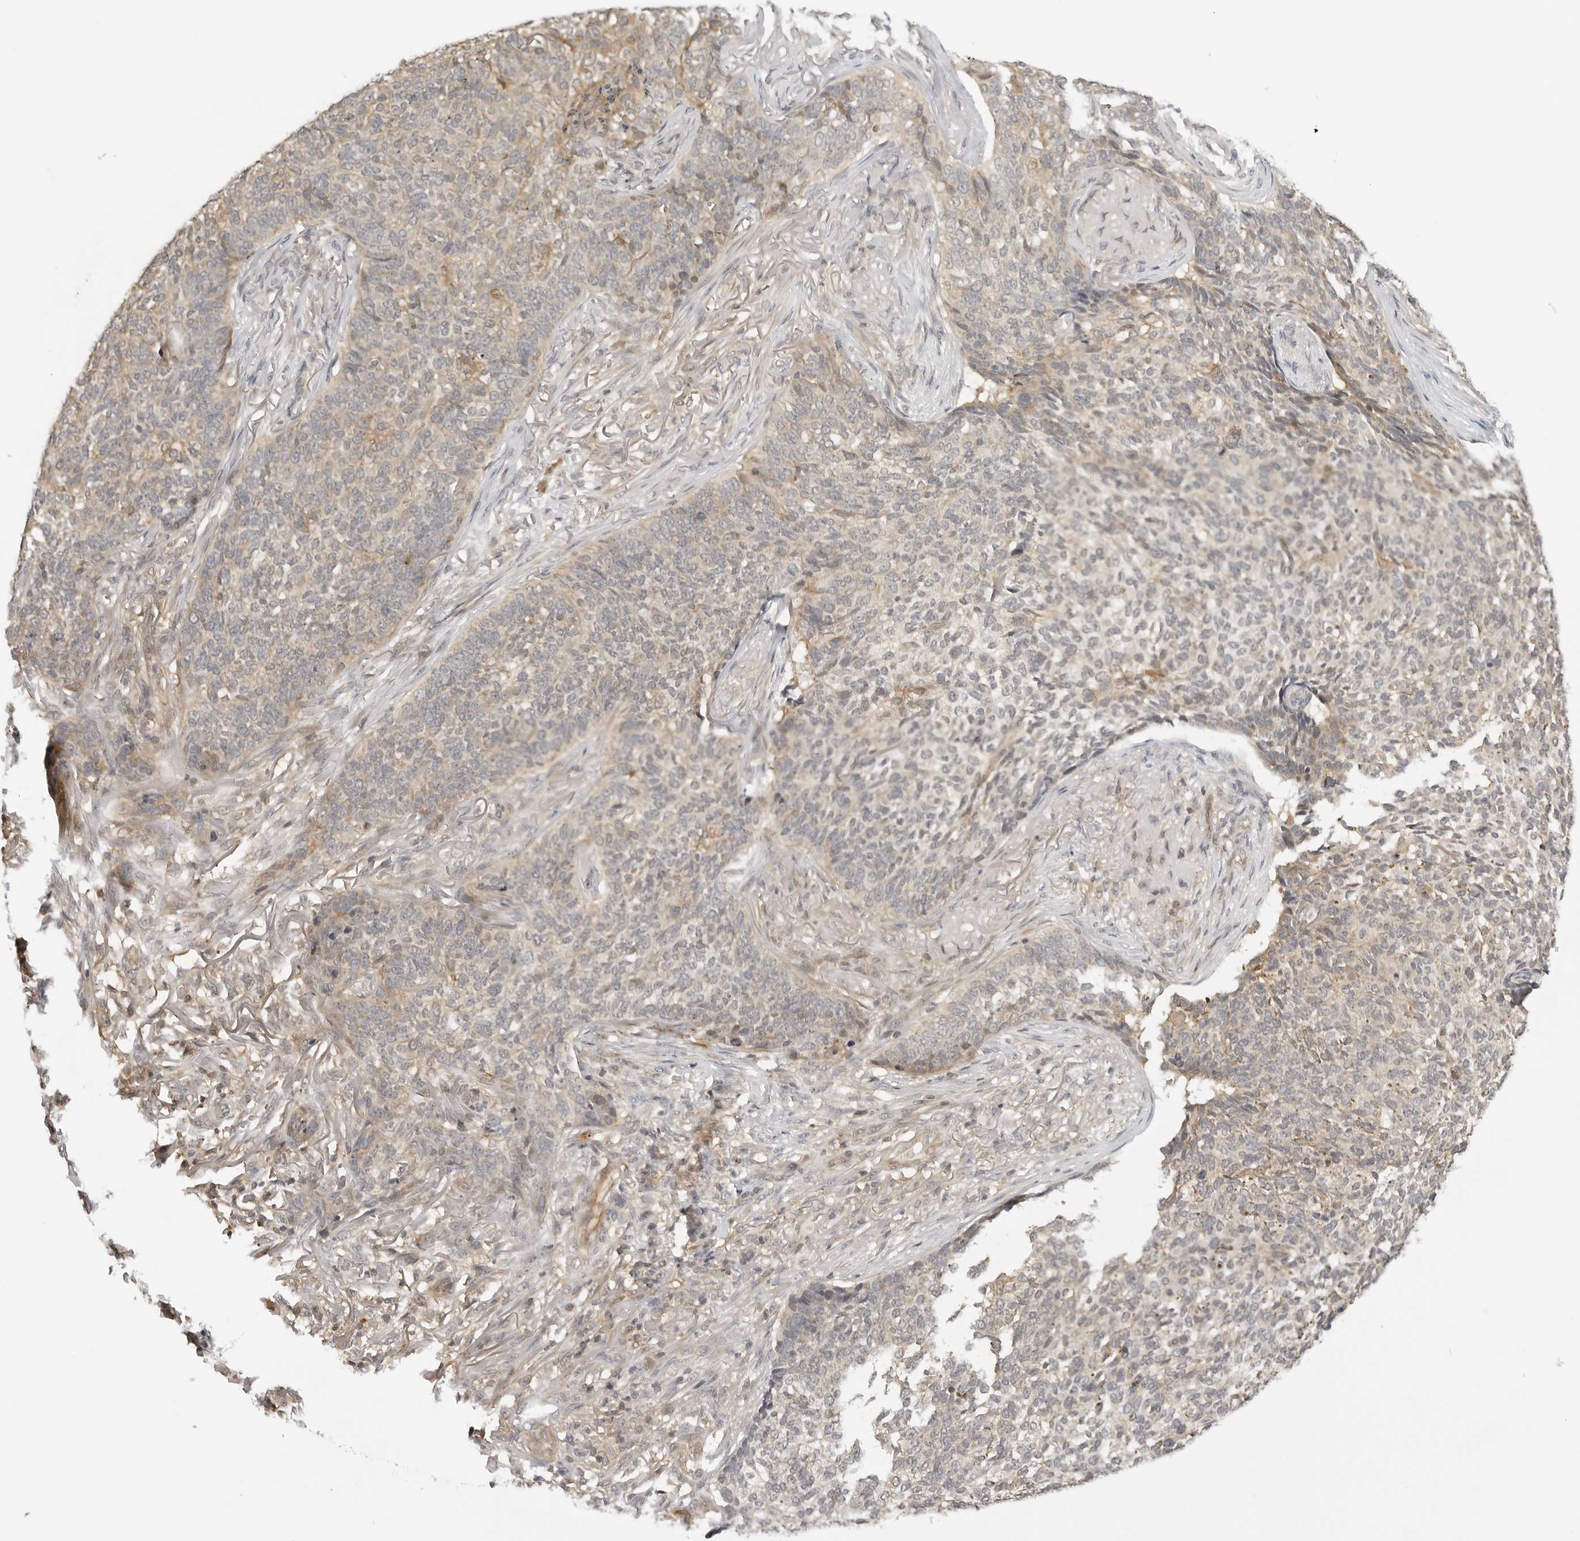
{"staining": {"intensity": "weak", "quantity": "<25%", "location": "cytoplasmic/membranous"}, "tissue": "skin cancer", "cell_type": "Tumor cells", "image_type": "cancer", "snomed": [{"axis": "morphology", "description": "Basal cell carcinoma"}, {"axis": "topography", "description": "Skin"}], "caption": "Immunohistochemical staining of skin cancer (basal cell carcinoma) displays no significant positivity in tumor cells.", "gene": "MAP2K5", "patient": {"sex": "male", "age": 85}}